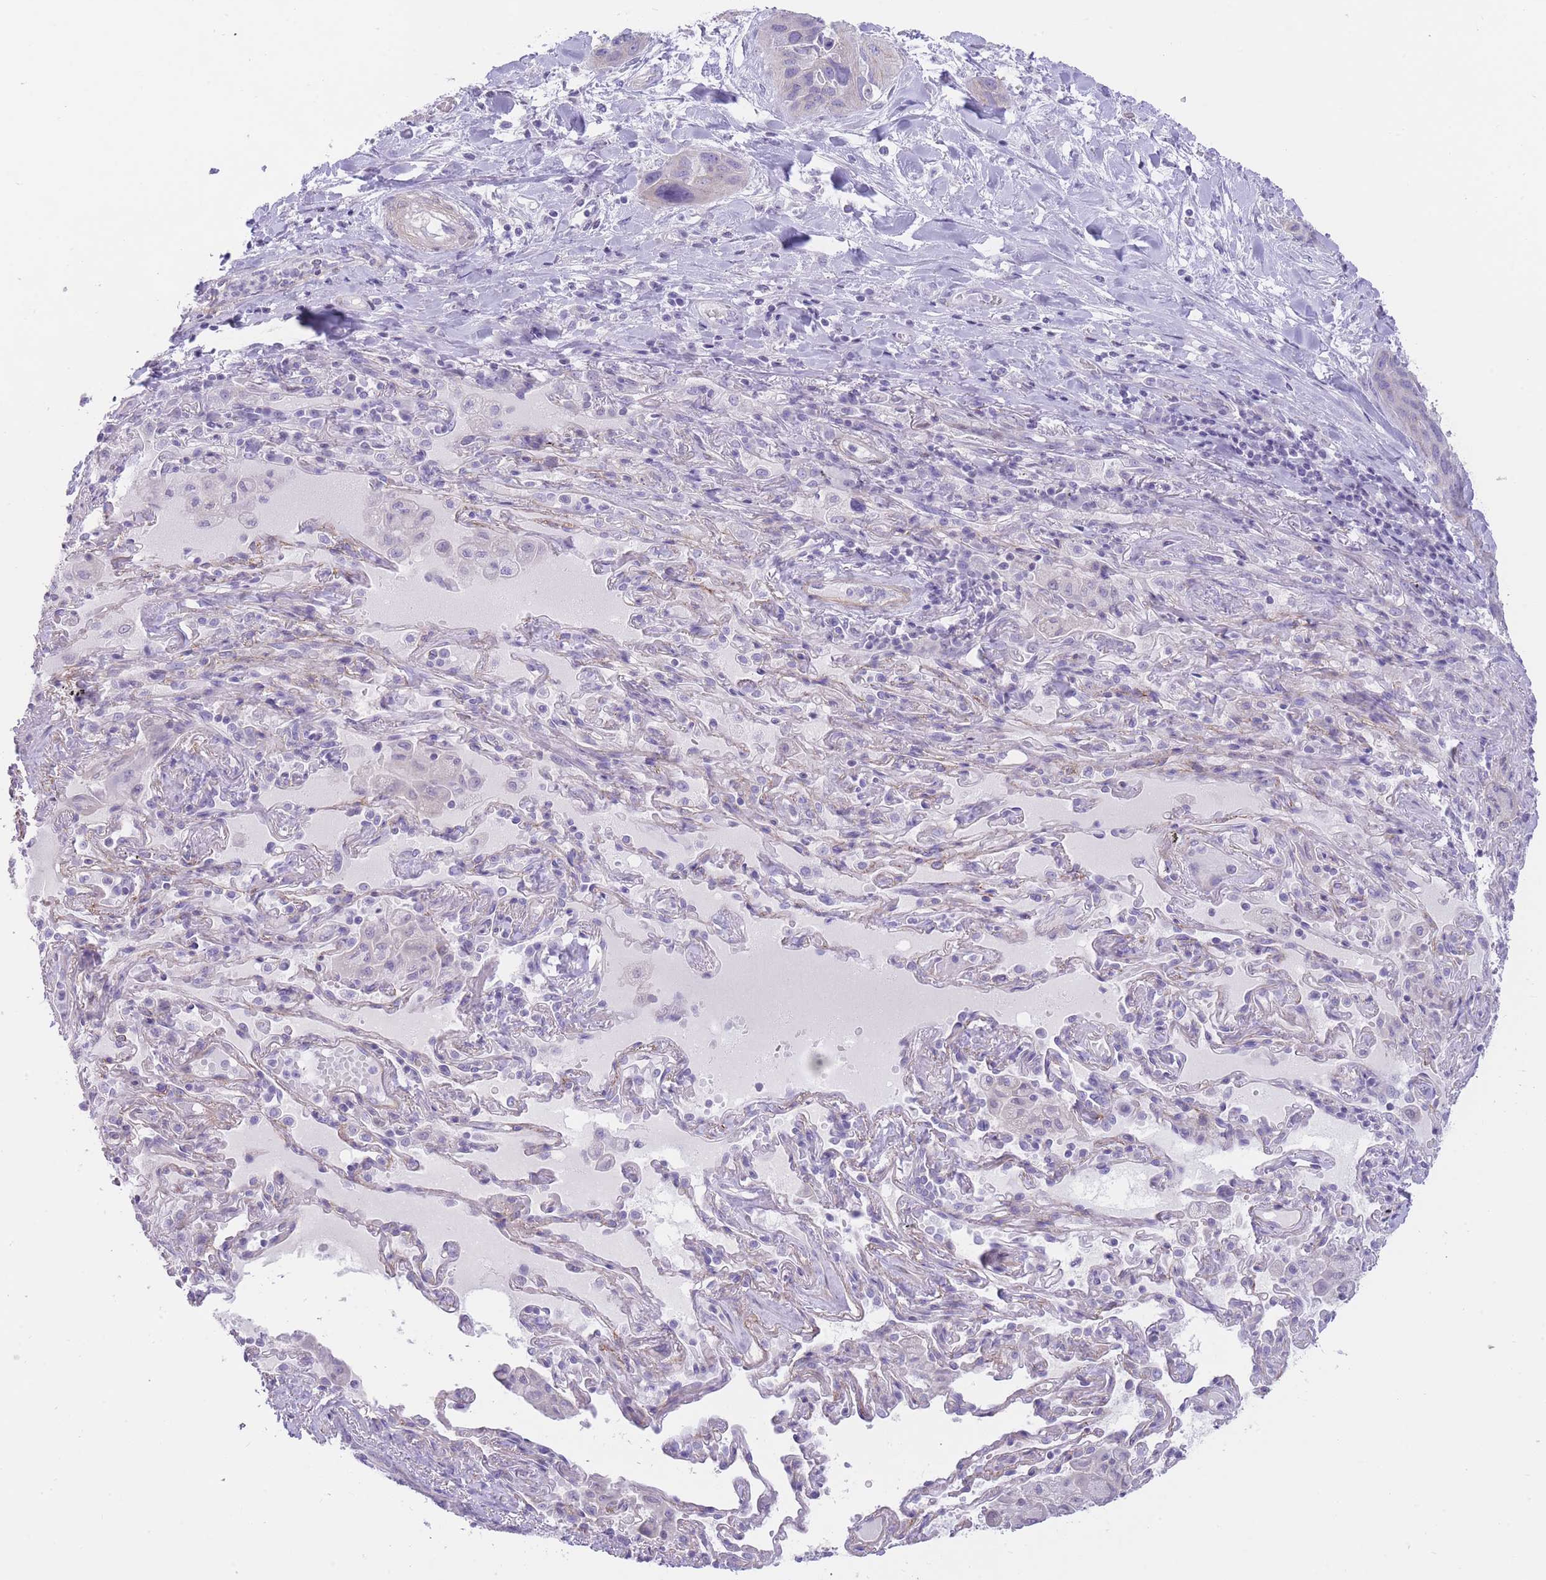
{"staining": {"intensity": "negative", "quantity": "none", "location": "none"}, "tissue": "lung cancer", "cell_type": "Tumor cells", "image_type": "cancer", "snomed": [{"axis": "morphology", "description": "Squamous cell carcinoma, NOS"}, {"axis": "topography", "description": "Lung"}], "caption": "A high-resolution histopathology image shows IHC staining of lung cancer (squamous cell carcinoma), which reveals no significant staining in tumor cells. Nuclei are stained in blue.", "gene": "OR11H12", "patient": {"sex": "female", "age": 70}}